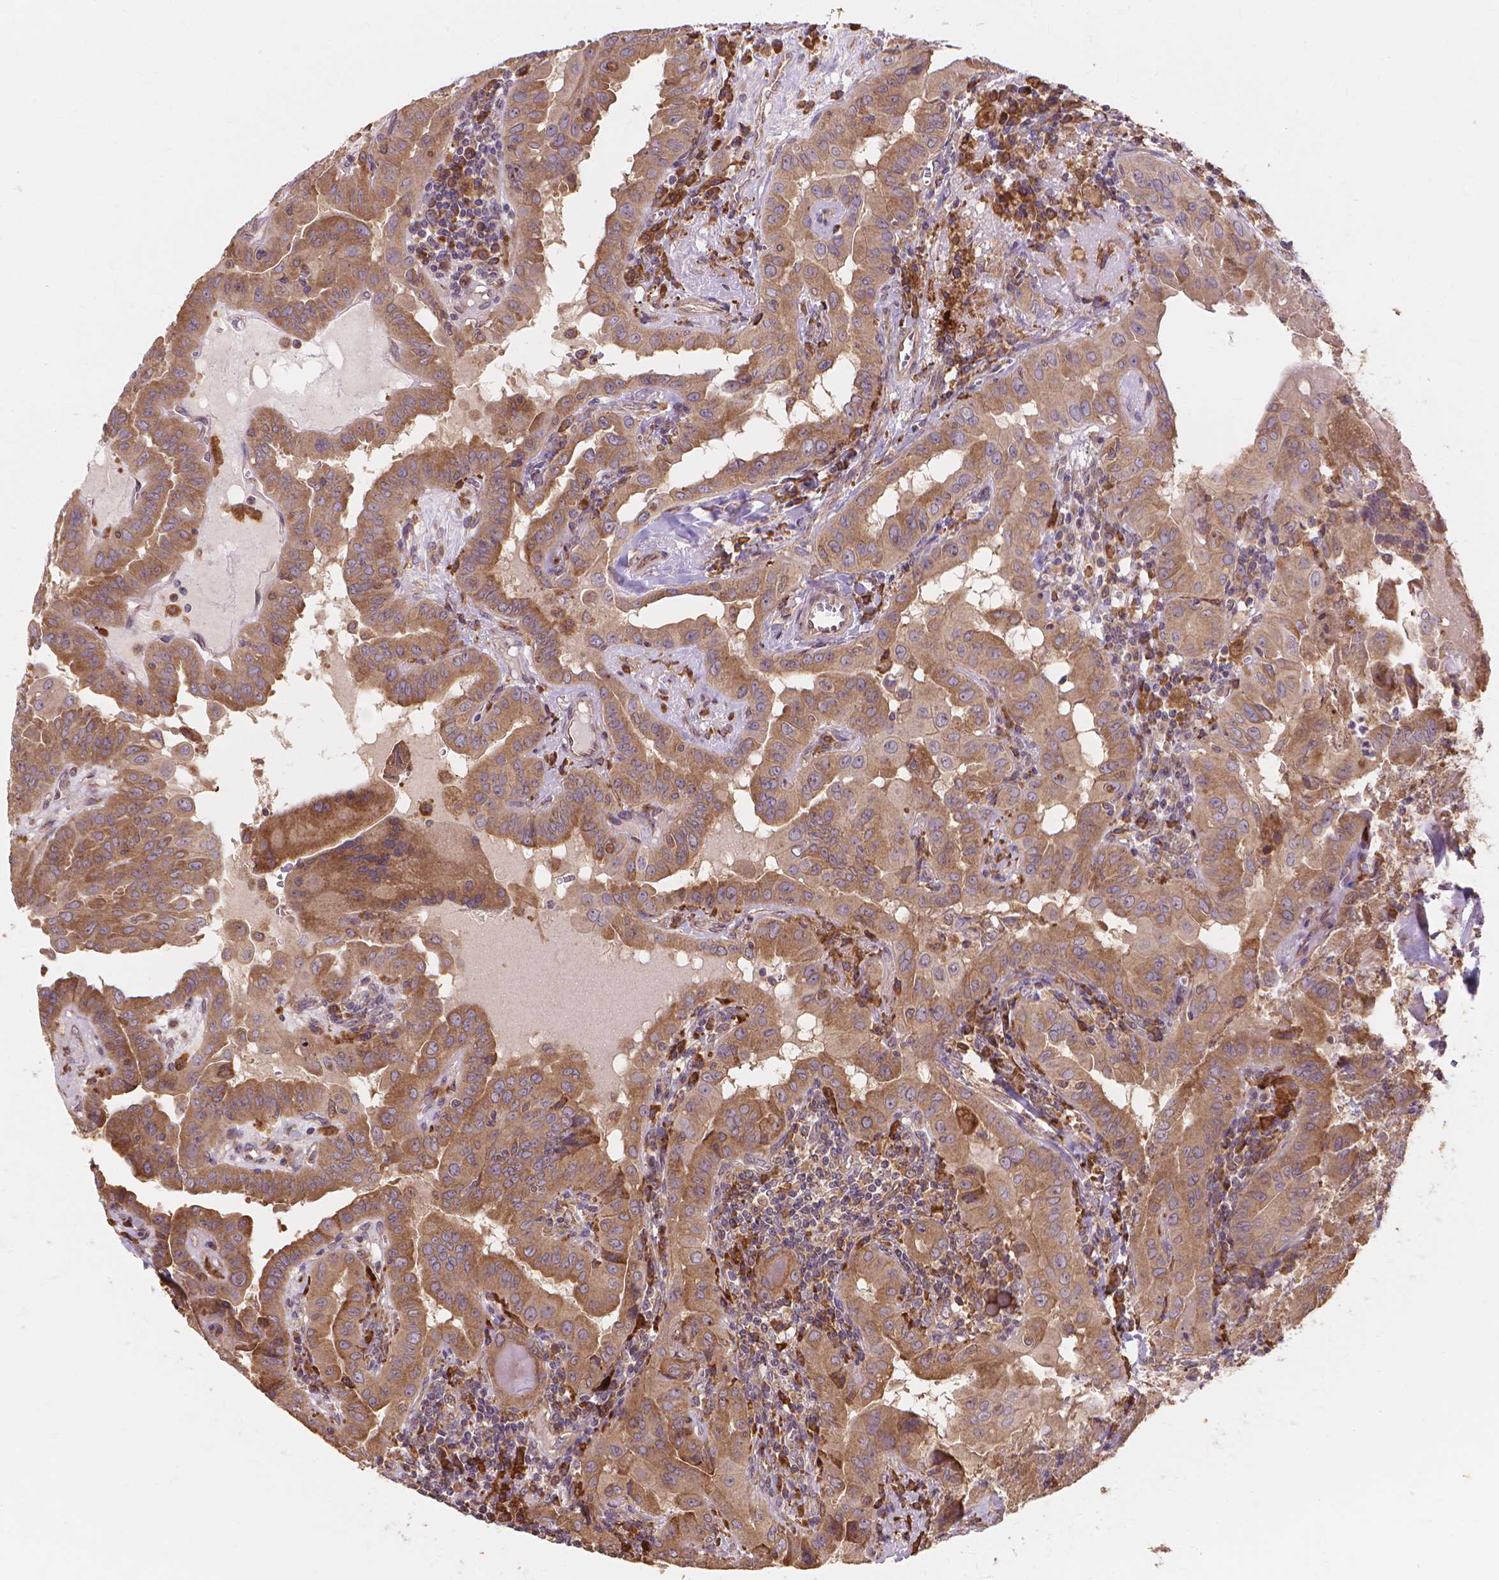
{"staining": {"intensity": "moderate", "quantity": ">75%", "location": "cytoplasmic/membranous"}, "tissue": "thyroid cancer", "cell_type": "Tumor cells", "image_type": "cancer", "snomed": [{"axis": "morphology", "description": "Papillary adenocarcinoma, NOS"}, {"axis": "topography", "description": "Thyroid gland"}], "caption": "This histopathology image exhibits immunohistochemistry (IHC) staining of thyroid cancer, with medium moderate cytoplasmic/membranous staining in approximately >75% of tumor cells.", "gene": "TAB2", "patient": {"sex": "female", "age": 37}}